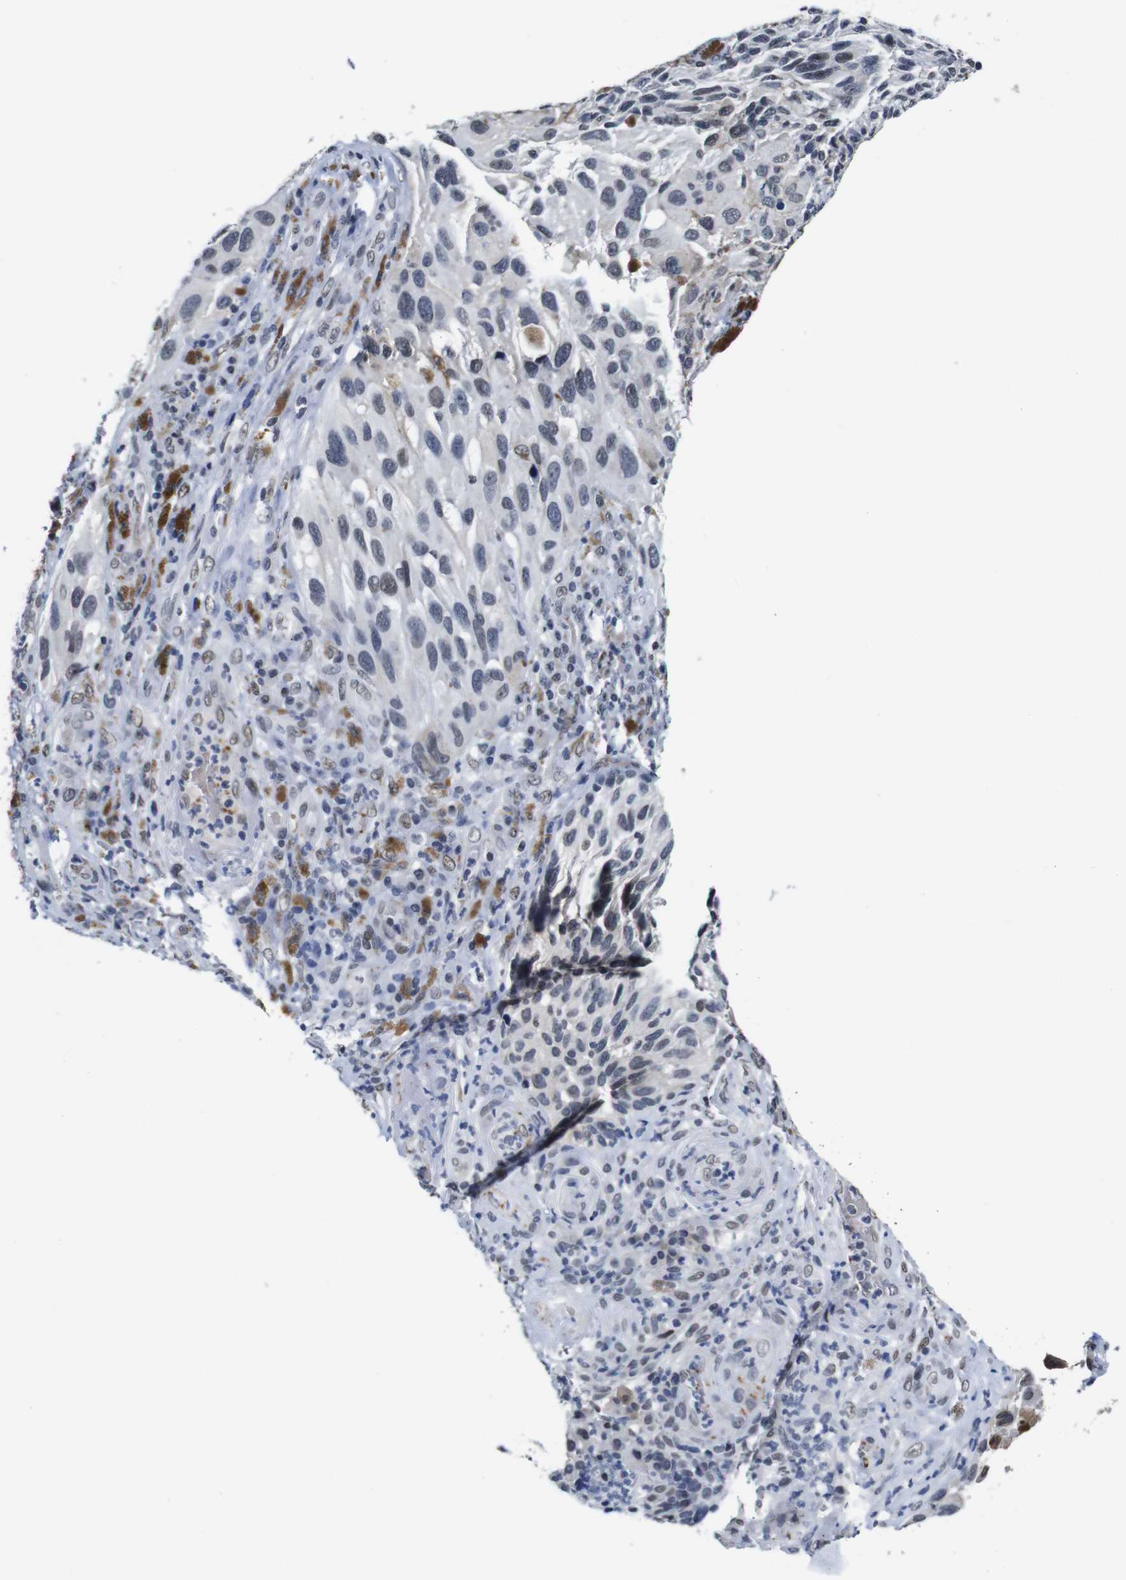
{"staining": {"intensity": "weak", "quantity": "25%-75%", "location": "nuclear"}, "tissue": "melanoma", "cell_type": "Tumor cells", "image_type": "cancer", "snomed": [{"axis": "morphology", "description": "Malignant melanoma, NOS"}, {"axis": "topography", "description": "Skin"}], "caption": "Immunohistochemical staining of malignant melanoma displays weak nuclear protein positivity in approximately 25%-75% of tumor cells. (DAB (3,3'-diaminobenzidine) IHC with brightfield microscopy, high magnification).", "gene": "ILDR2", "patient": {"sex": "female", "age": 73}}